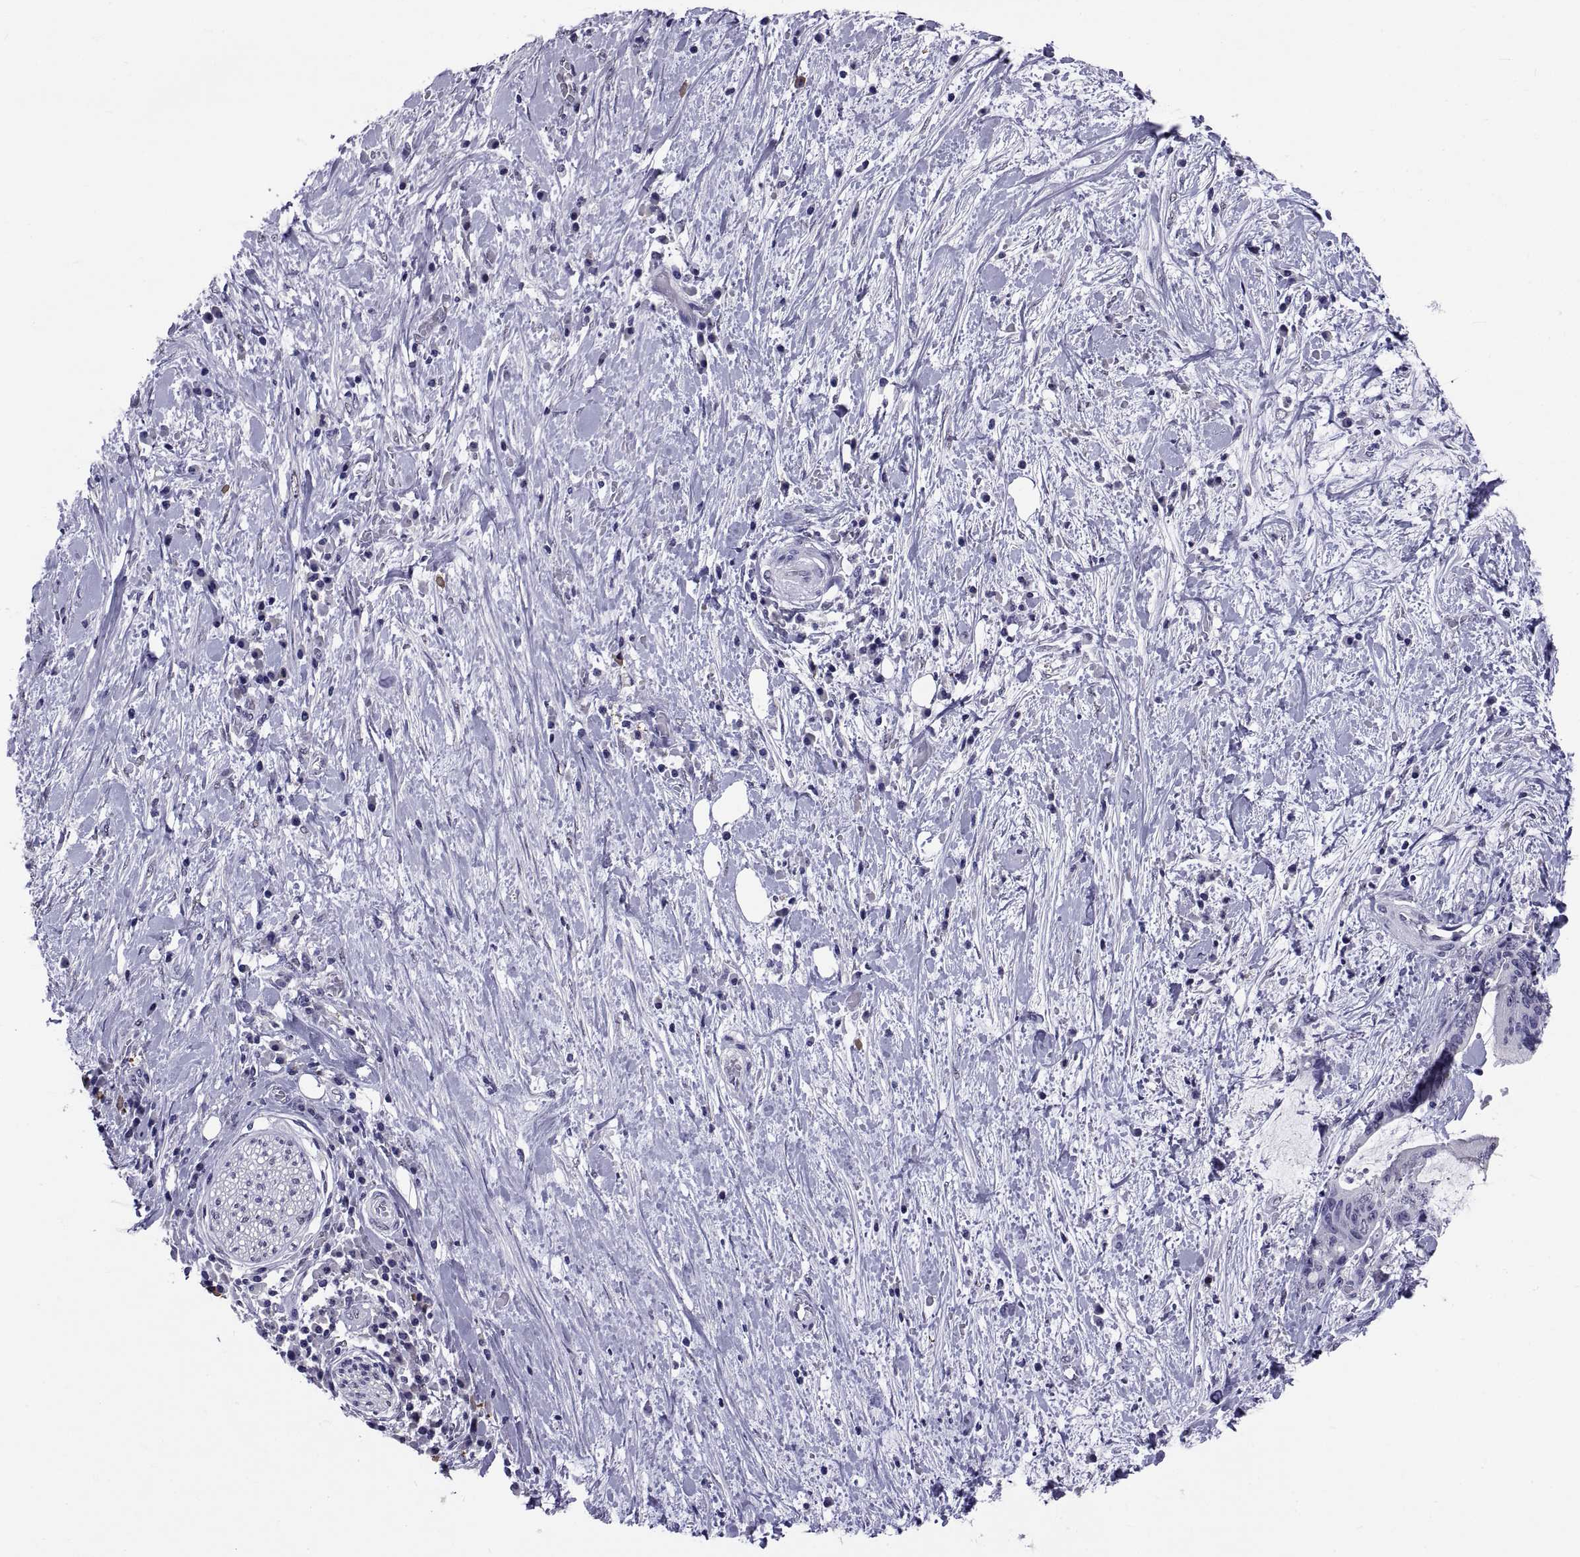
{"staining": {"intensity": "negative", "quantity": "none", "location": "none"}, "tissue": "liver cancer", "cell_type": "Tumor cells", "image_type": "cancer", "snomed": [{"axis": "morphology", "description": "Cholangiocarcinoma"}, {"axis": "topography", "description": "Liver"}], "caption": "Tumor cells show no significant staining in liver cholangiocarcinoma.", "gene": "TGFBR3L", "patient": {"sex": "female", "age": 73}}